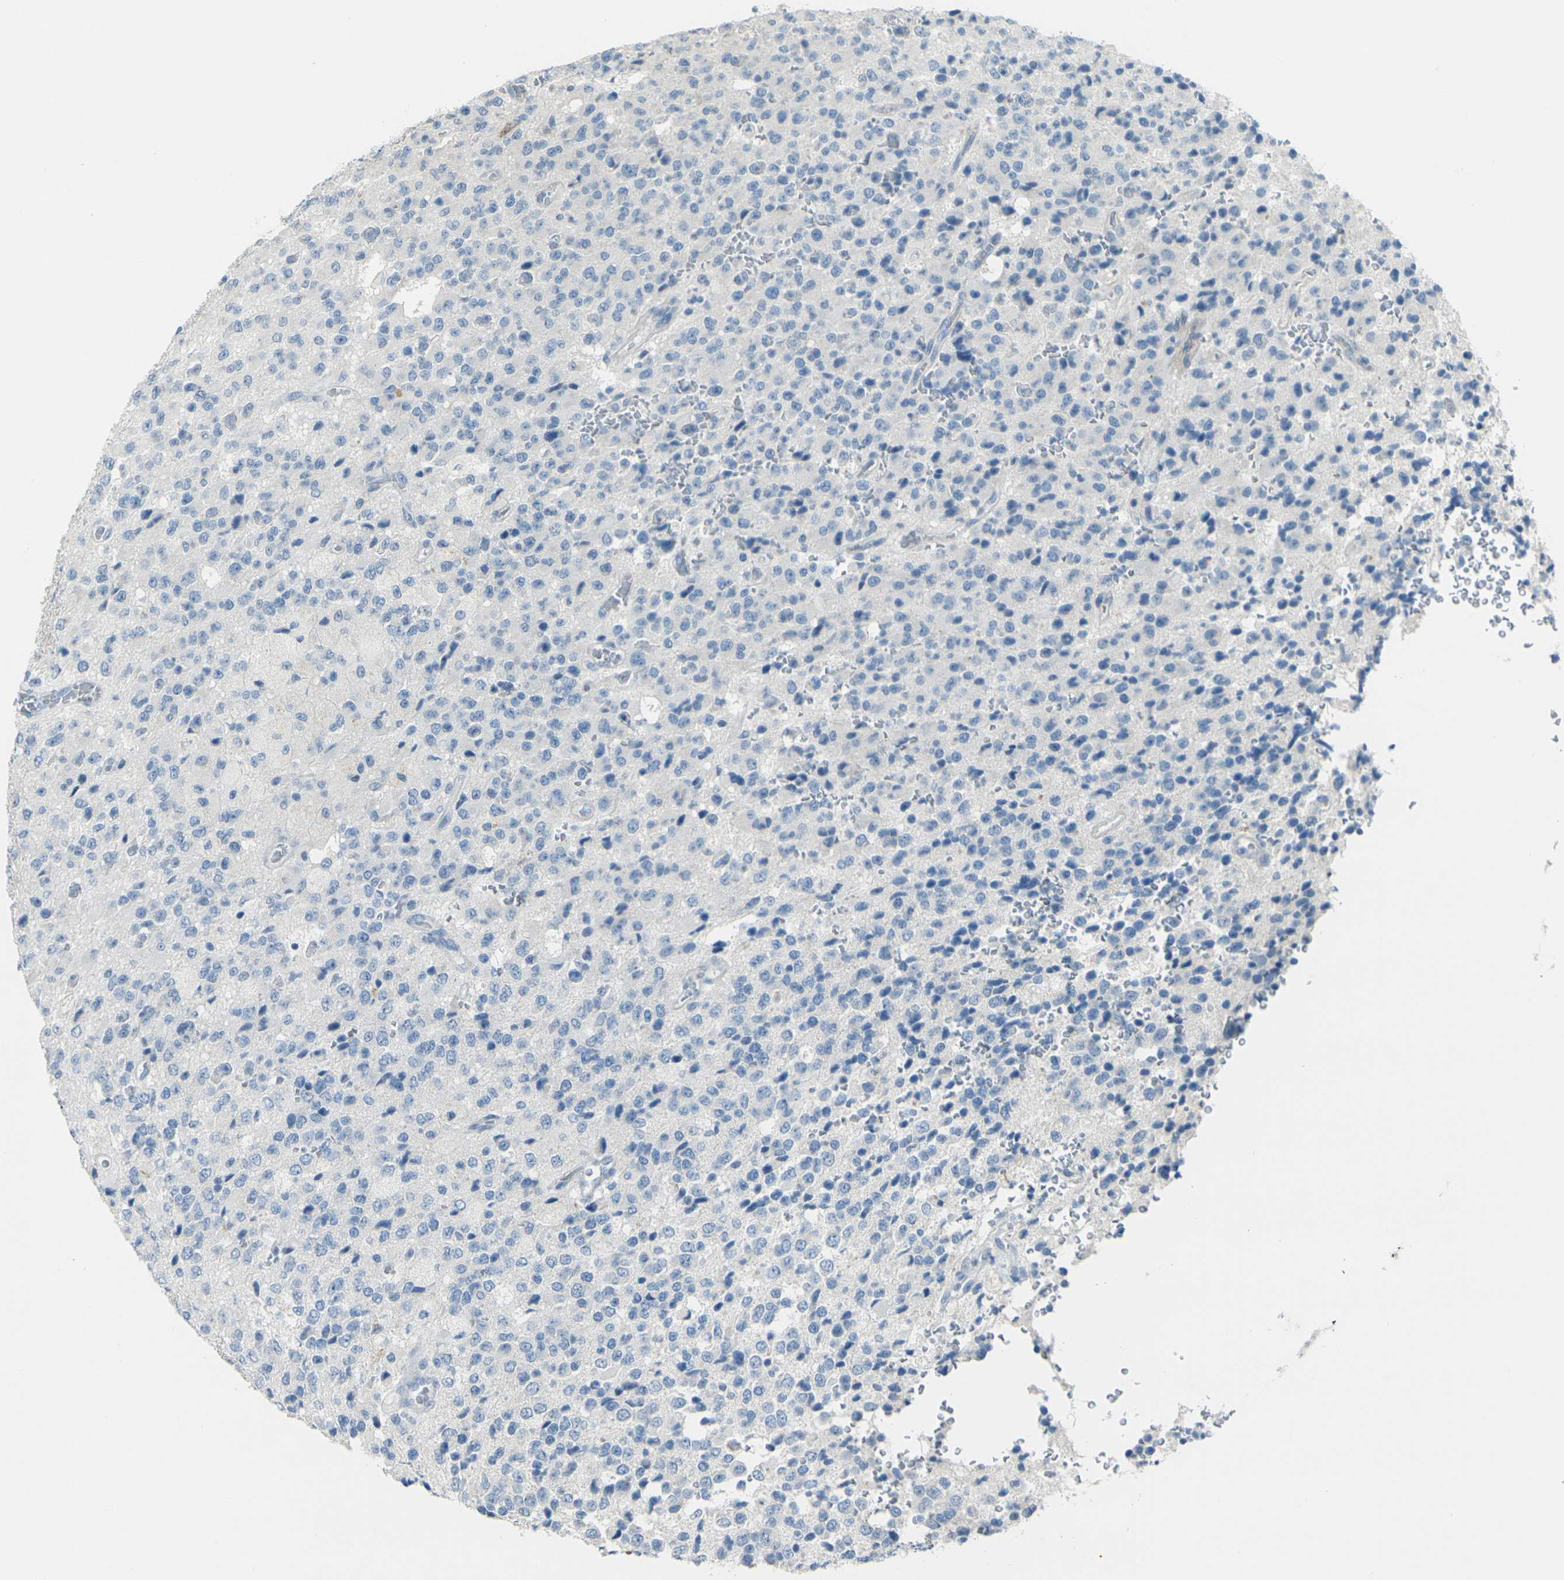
{"staining": {"intensity": "negative", "quantity": "none", "location": "none"}, "tissue": "glioma", "cell_type": "Tumor cells", "image_type": "cancer", "snomed": [{"axis": "morphology", "description": "Glioma, malignant, High grade"}, {"axis": "topography", "description": "pancreas cauda"}], "caption": "Tumor cells are negative for protein expression in human malignant glioma (high-grade).", "gene": "ANKRD46", "patient": {"sex": "male", "age": 60}}